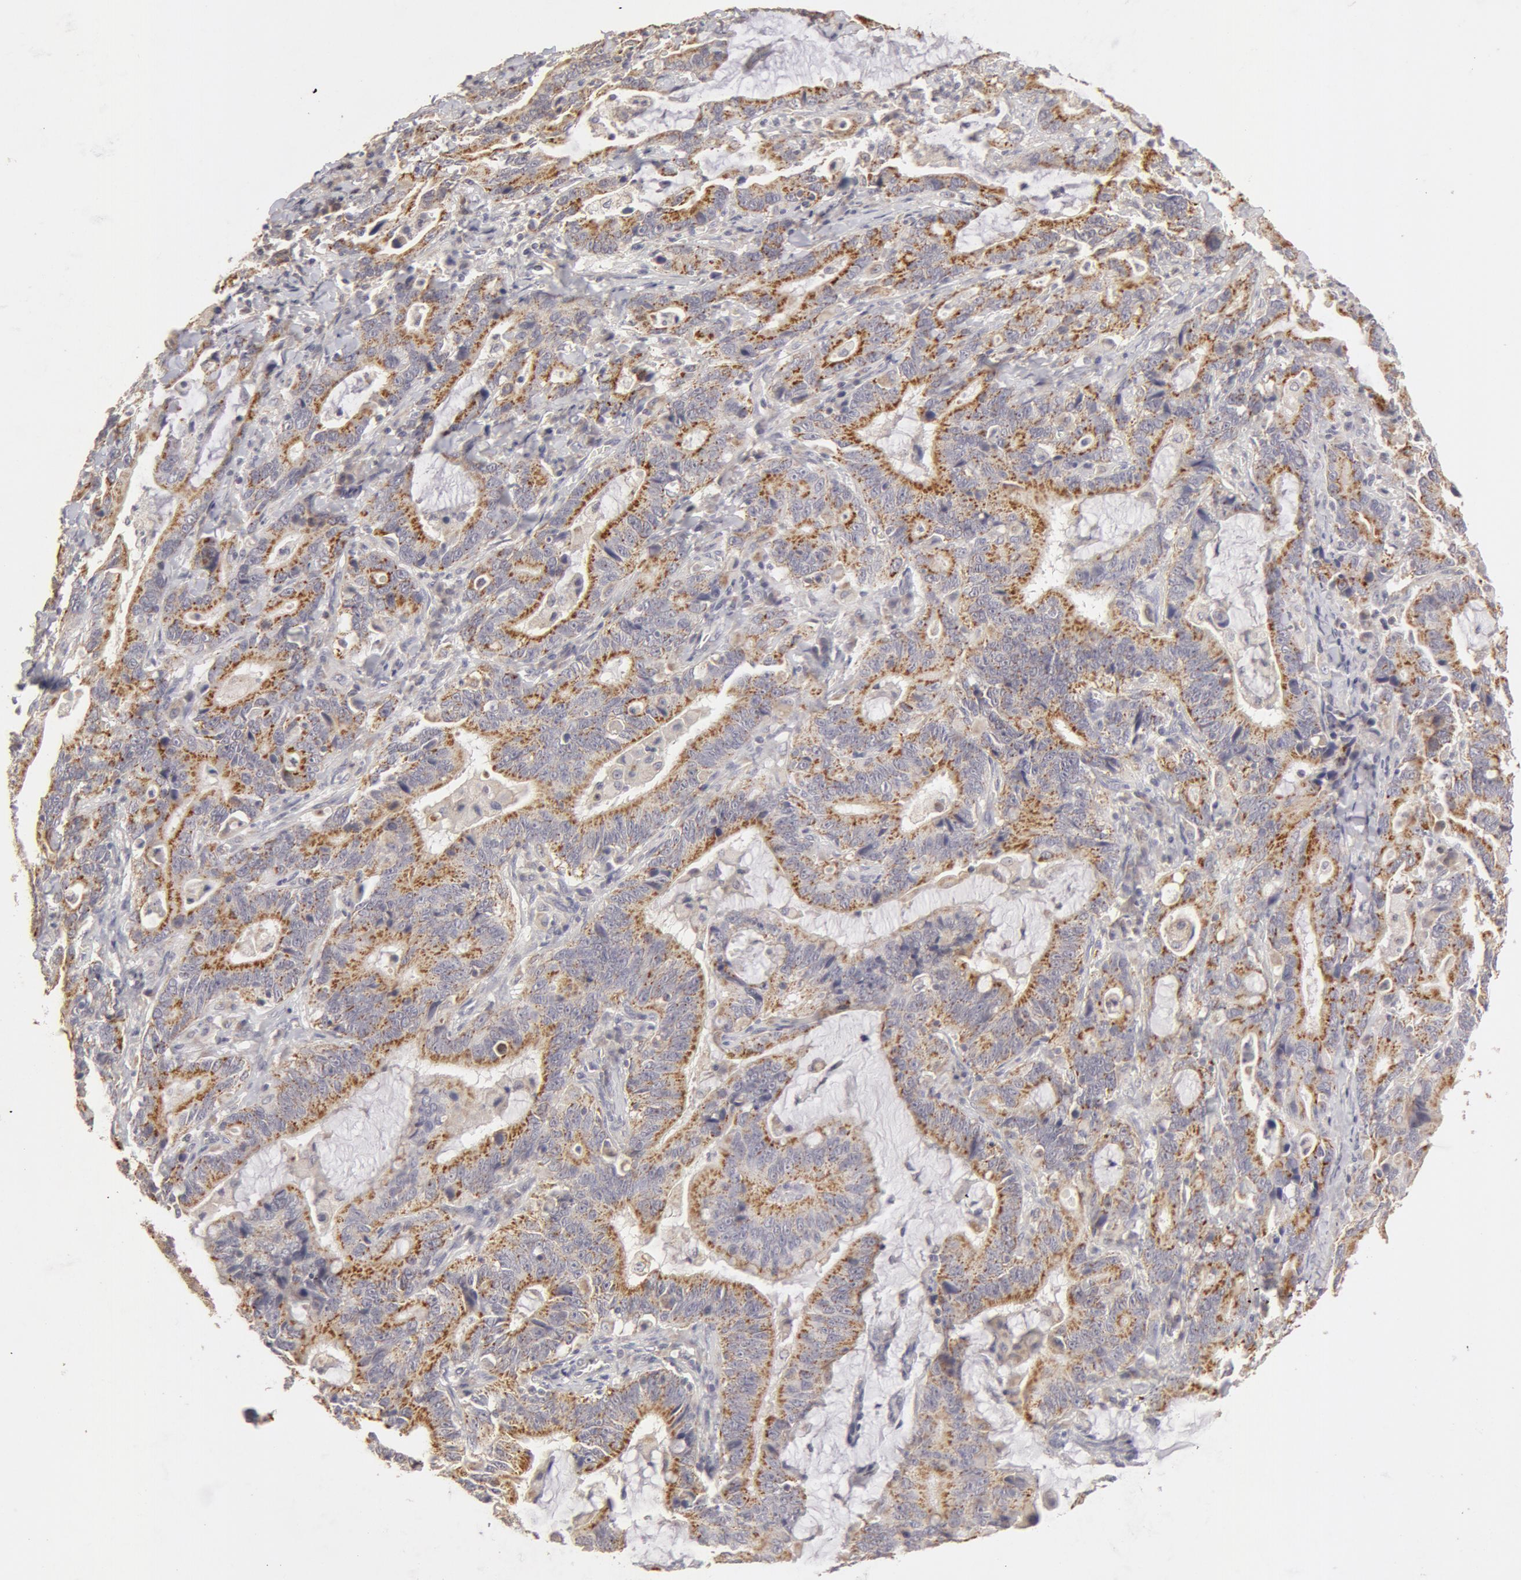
{"staining": {"intensity": "weak", "quantity": "<25%", "location": "cytoplasmic/membranous"}, "tissue": "stomach cancer", "cell_type": "Tumor cells", "image_type": "cancer", "snomed": [{"axis": "morphology", "description": "Adenocarcinoma, NOS"}, {"axis": "topography", "description": "Stomach, upper"}], "caption": "High magnification brightfield microscopy of stomach cancer (adenocarcinoma) stained with DAB (3,3'-diaminobenzidine) (brown) and counterstained with hematoxylin (blue): tumor cells show no significant staining.", "gene": "ADPRH", "patient": {"sex": "male", "age": 63}}